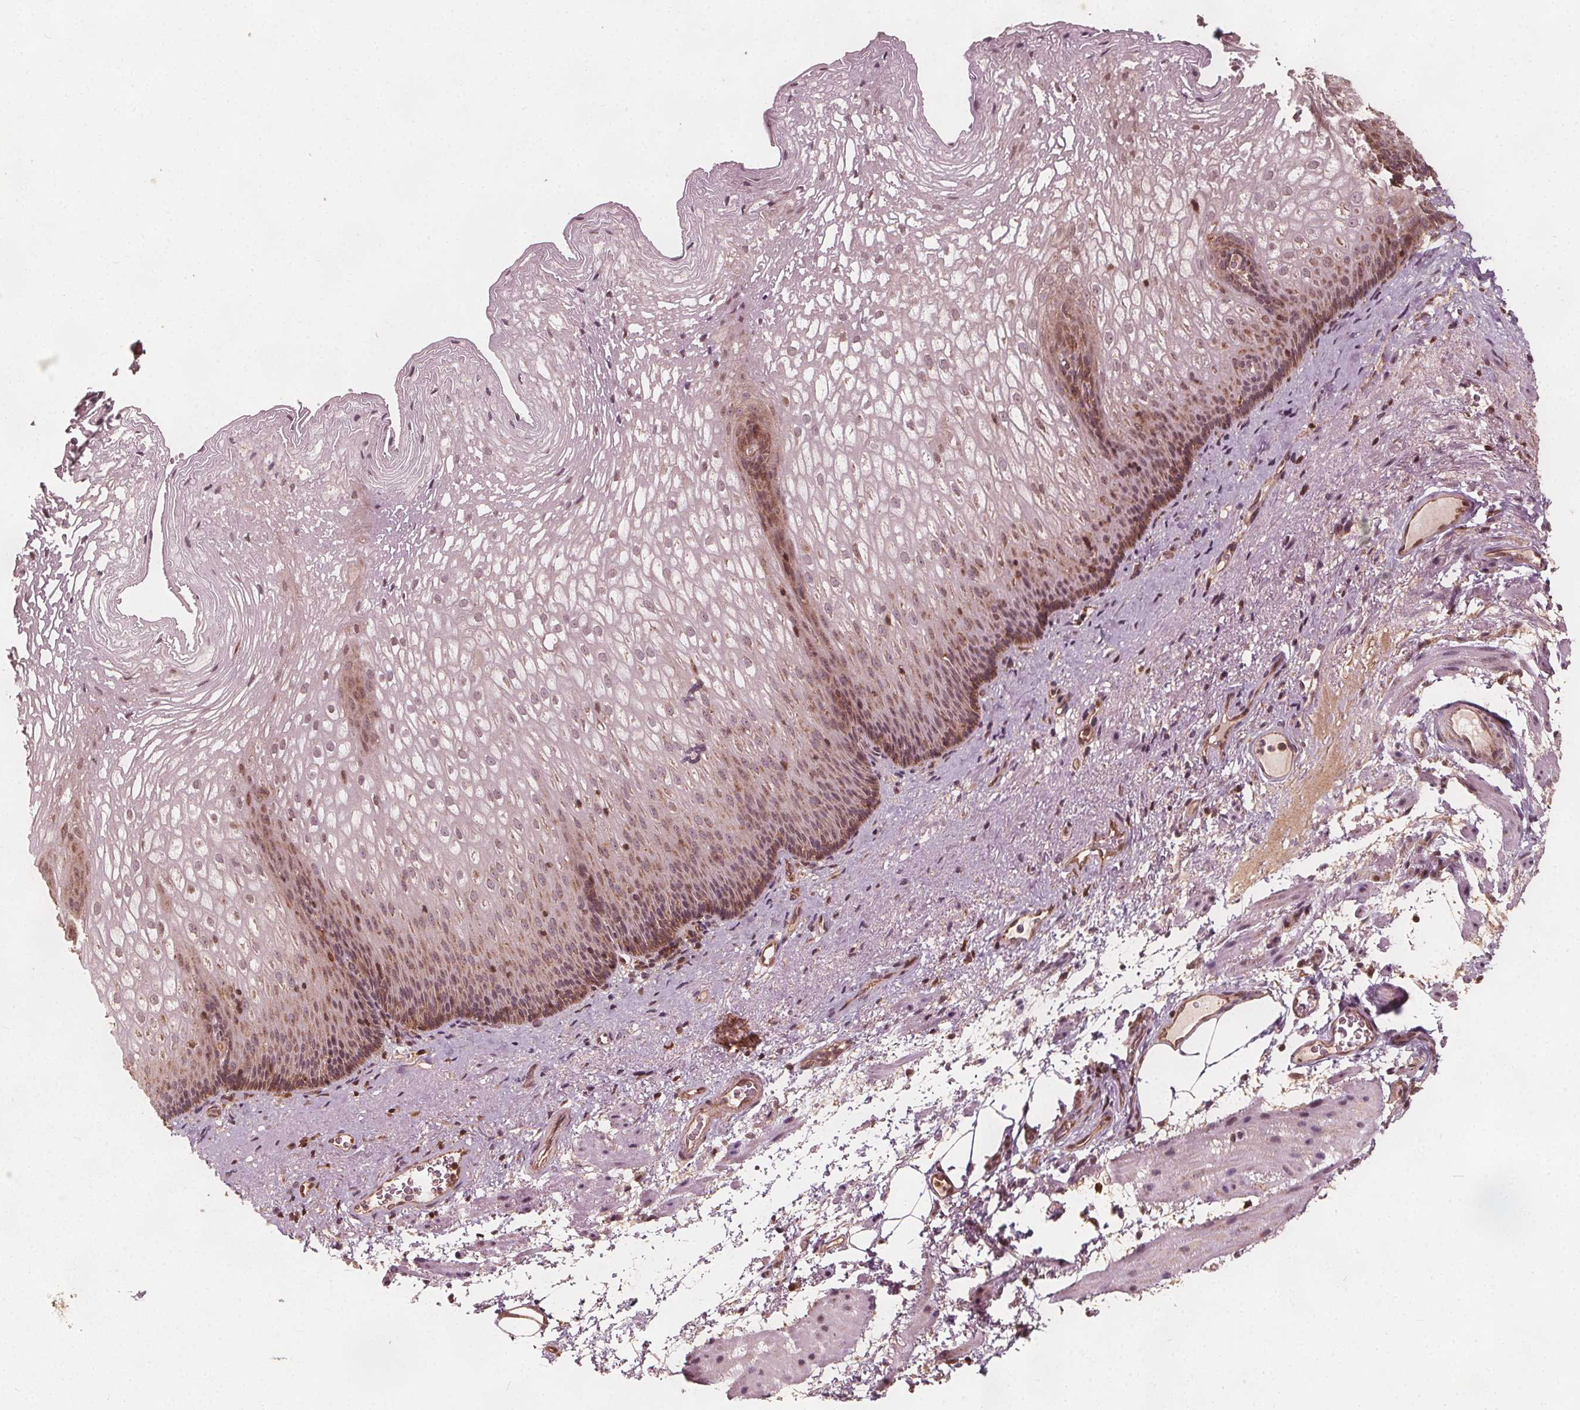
{"staining": {"intensity": "moderate", "quantity": "25%-75%", "location": "cytoplasmic/membranous,nuclear"}, "tissue": "esophagus", "cell_type": "Squamous epithelial cells", "image_type": "normal", "snomed": [{"axis": "morphology", "description": "Normal tissue, NOS"}, {"axis": "topography", "description": "Esophagus"}], "caption": "Immunohistochemistry (IHC) photomicrograph of unremarkable esophagus: esophagus stained using immunohistochemistry (IHC) exhibits medium levels of moderate protein expression localized specifically in the cytoplasmic/membranous,nuclear of squamous epithelial cells, appearing as a cytoplasmic/membranous,nuclear brown color.", "gene": "AIP", "patient": {"sex": "male", "age": 76}}